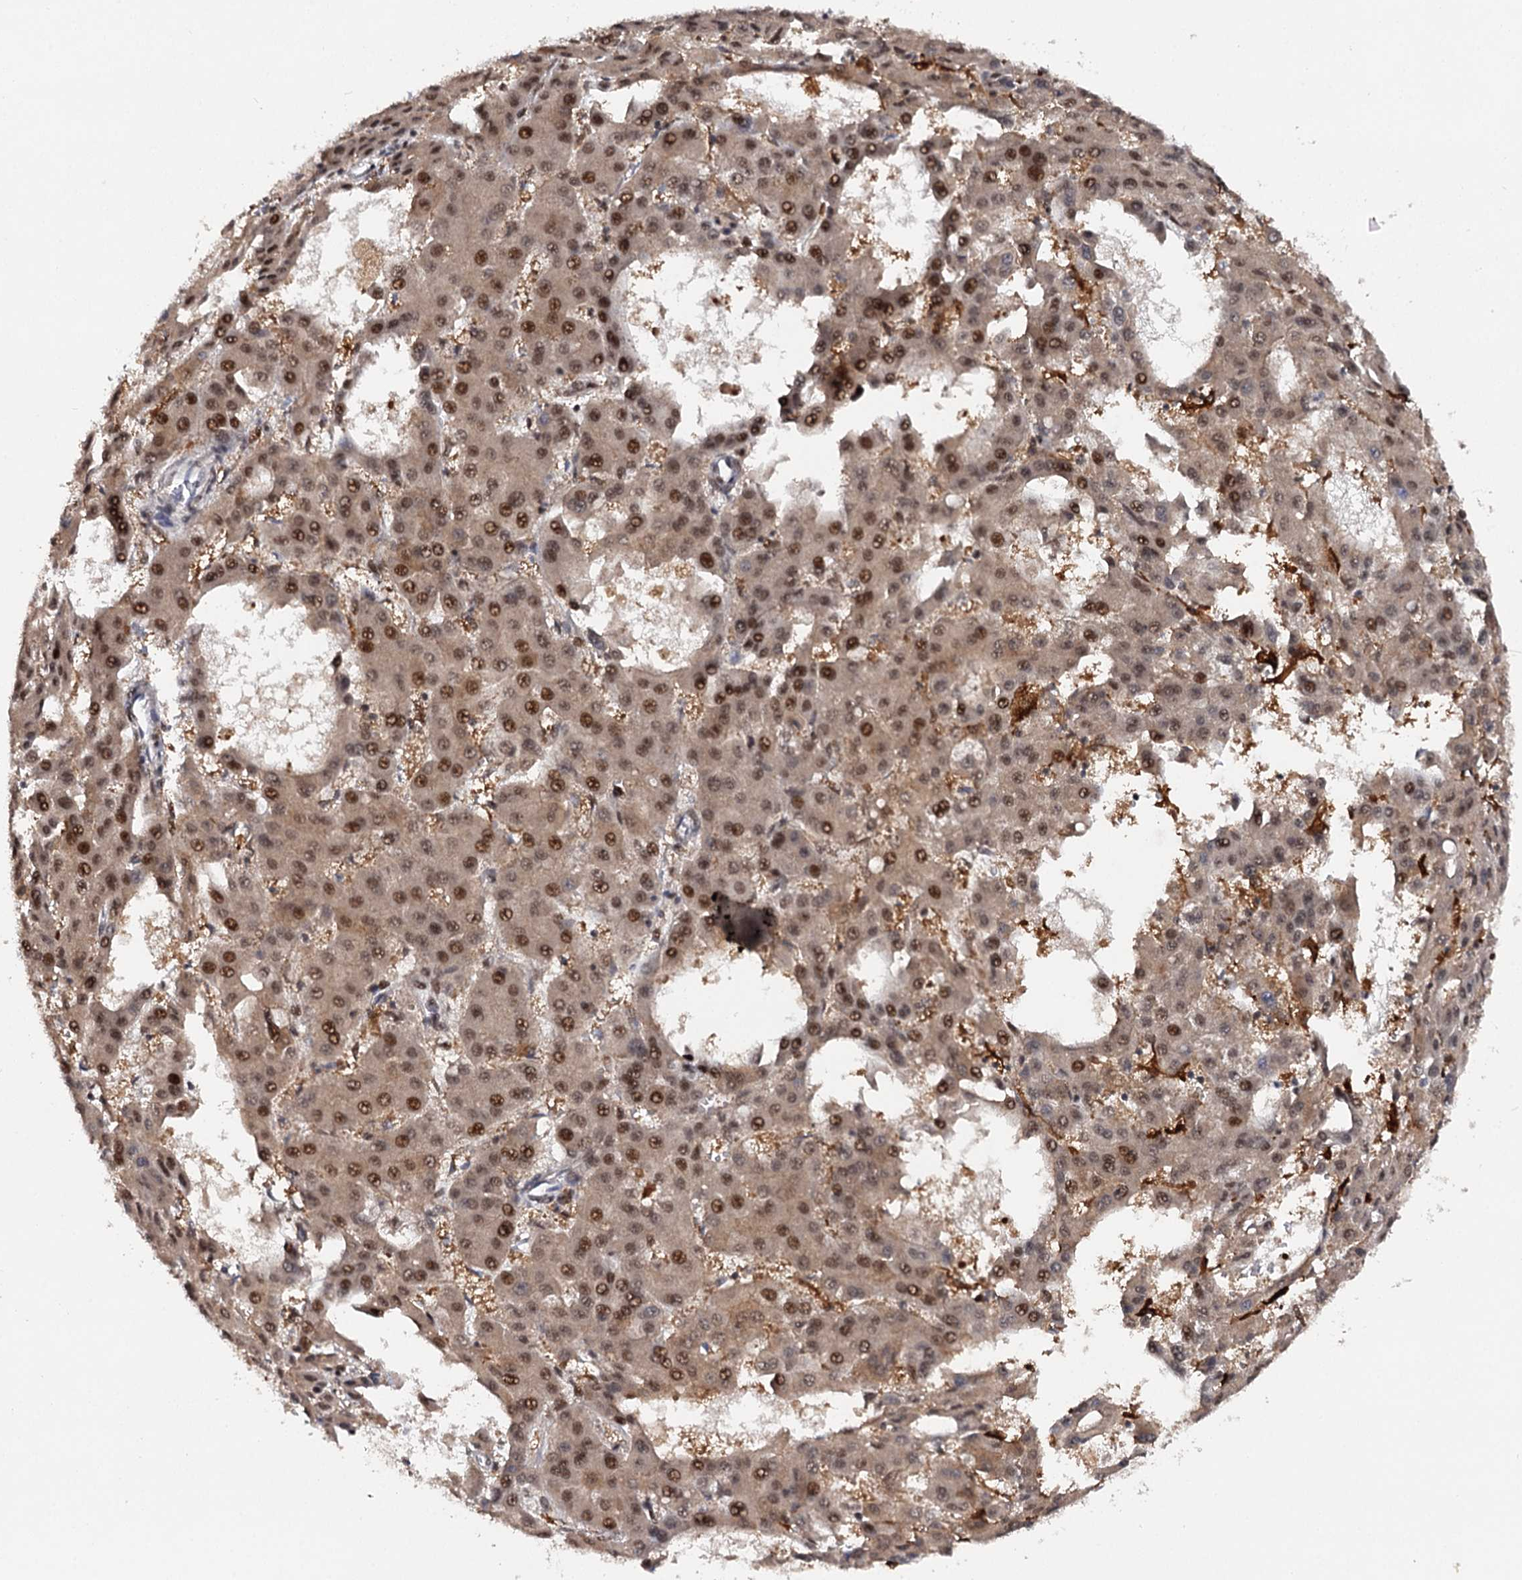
{"staining": {"intensity": "moderate", "quantity": ">75%", "location": "nuclear"}, "tissue": "liver cancer", "cell_type": "Tumor cells", "image_type": "cancer", "snomed": [{"axis": "morphology", "description": "Carcinoma, Hepatocellular, NOS"}, {"axis": "topography", "description": "Liver"}], "caption": "Liver cancer stained with immunohistochemistry exhibits moderate nuclear expression in approximately >75% of tumor cells. The staining was performed using DAB (3,3'-diaminobenzidine) to visualize the protein expression in brown, while the nuclei were stained in blue with hematoxylin (Magnification: 20x).", "gene": "BUD13", "patient": {"sex": "male", "age": 47}}